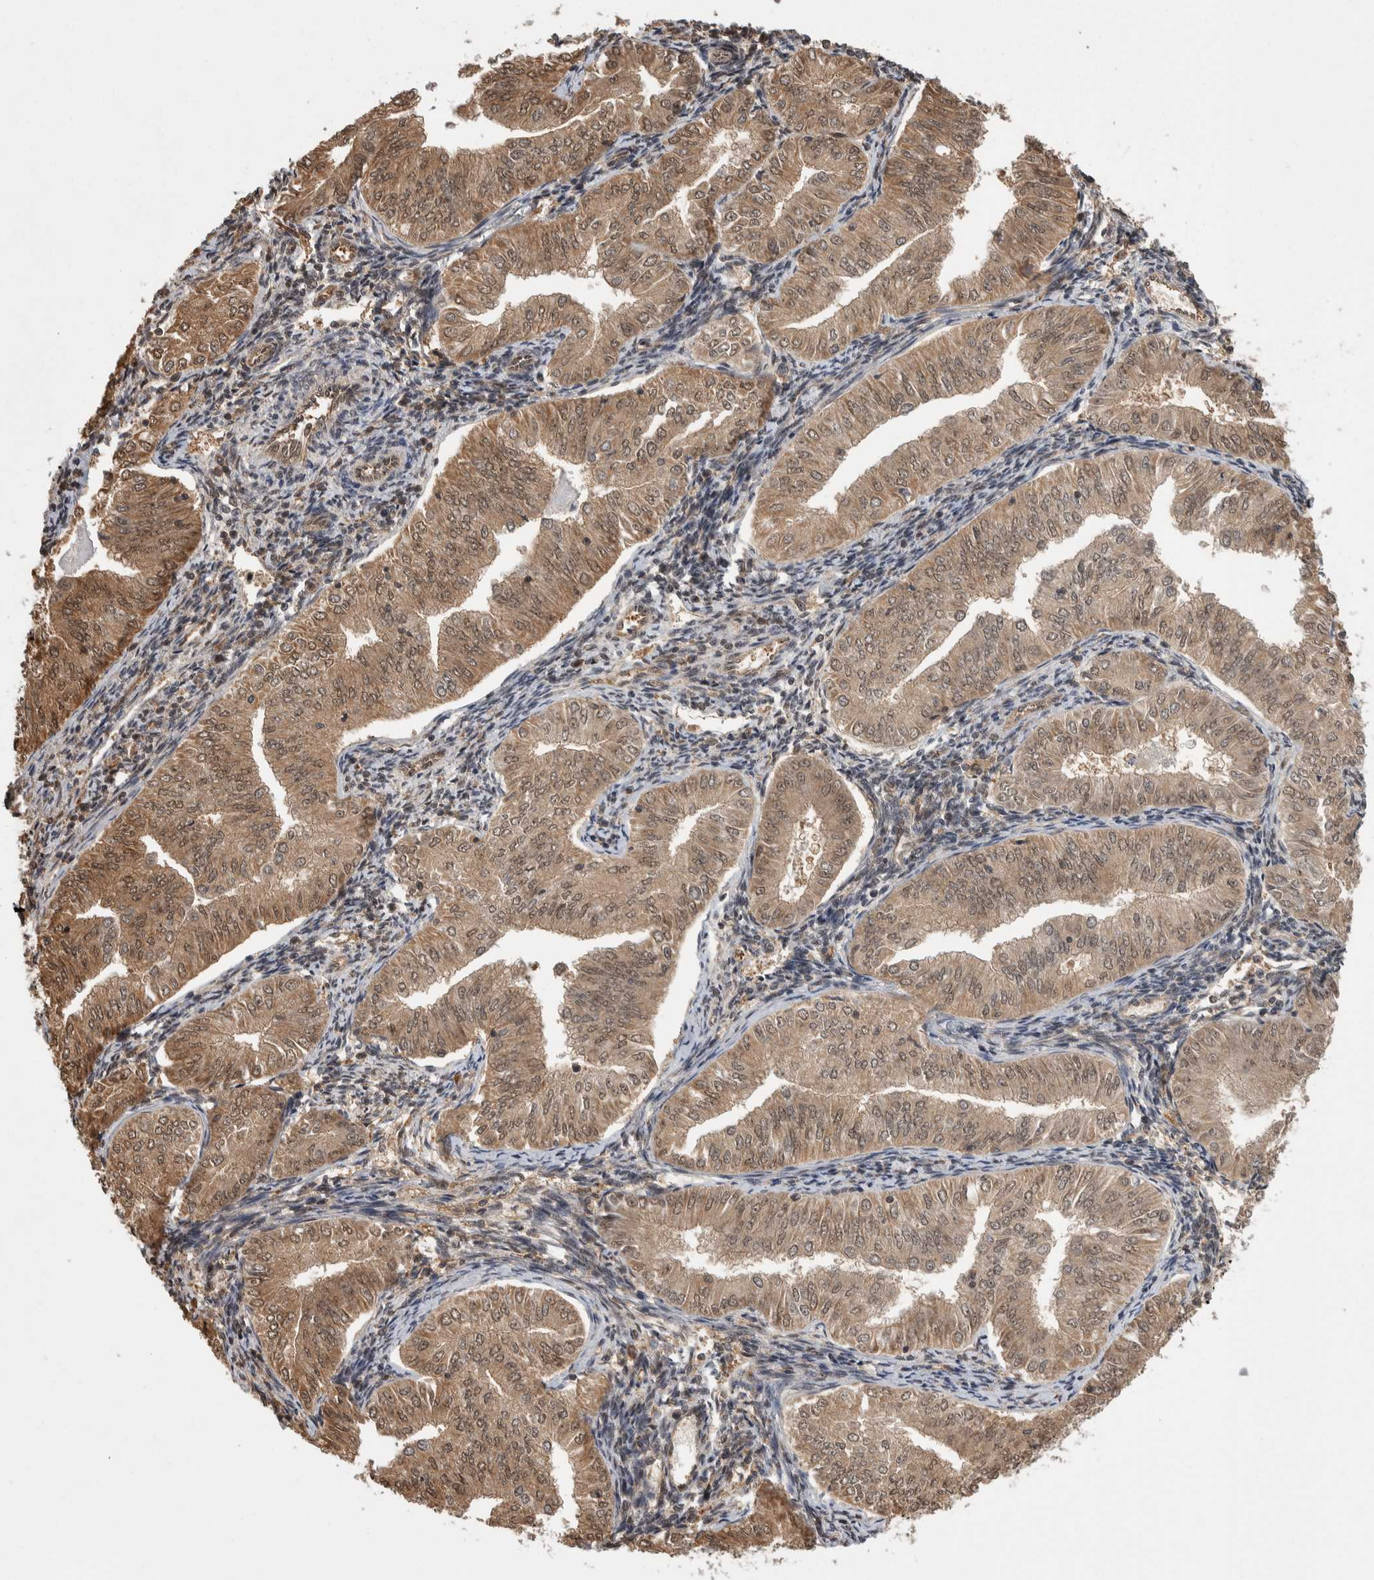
{"staining": {"intensity": "moderate", "quantity": ">75%", "location": "cytoplasmic/membranous"}, "tissue": "endometrial cancer", "cell_type": "Tumor cells", "image_type": "cancer", "snomed": [{"axis": "morphology", "description": "Normal tissue, NOS"}, {"axis": "morphology", "description": "Adenocarcinoma, NOS"}, {"axis": "topography", "description": "Endometrium"}], "caption": "Immunohistochemical staining of human endometrial cancer exhibits medium levels of moderate cytoplasmic/membranous expression in about >75% of tumor cells.", "gene": "ZNF592", "patient": {"sex": "female", "age": 53}}